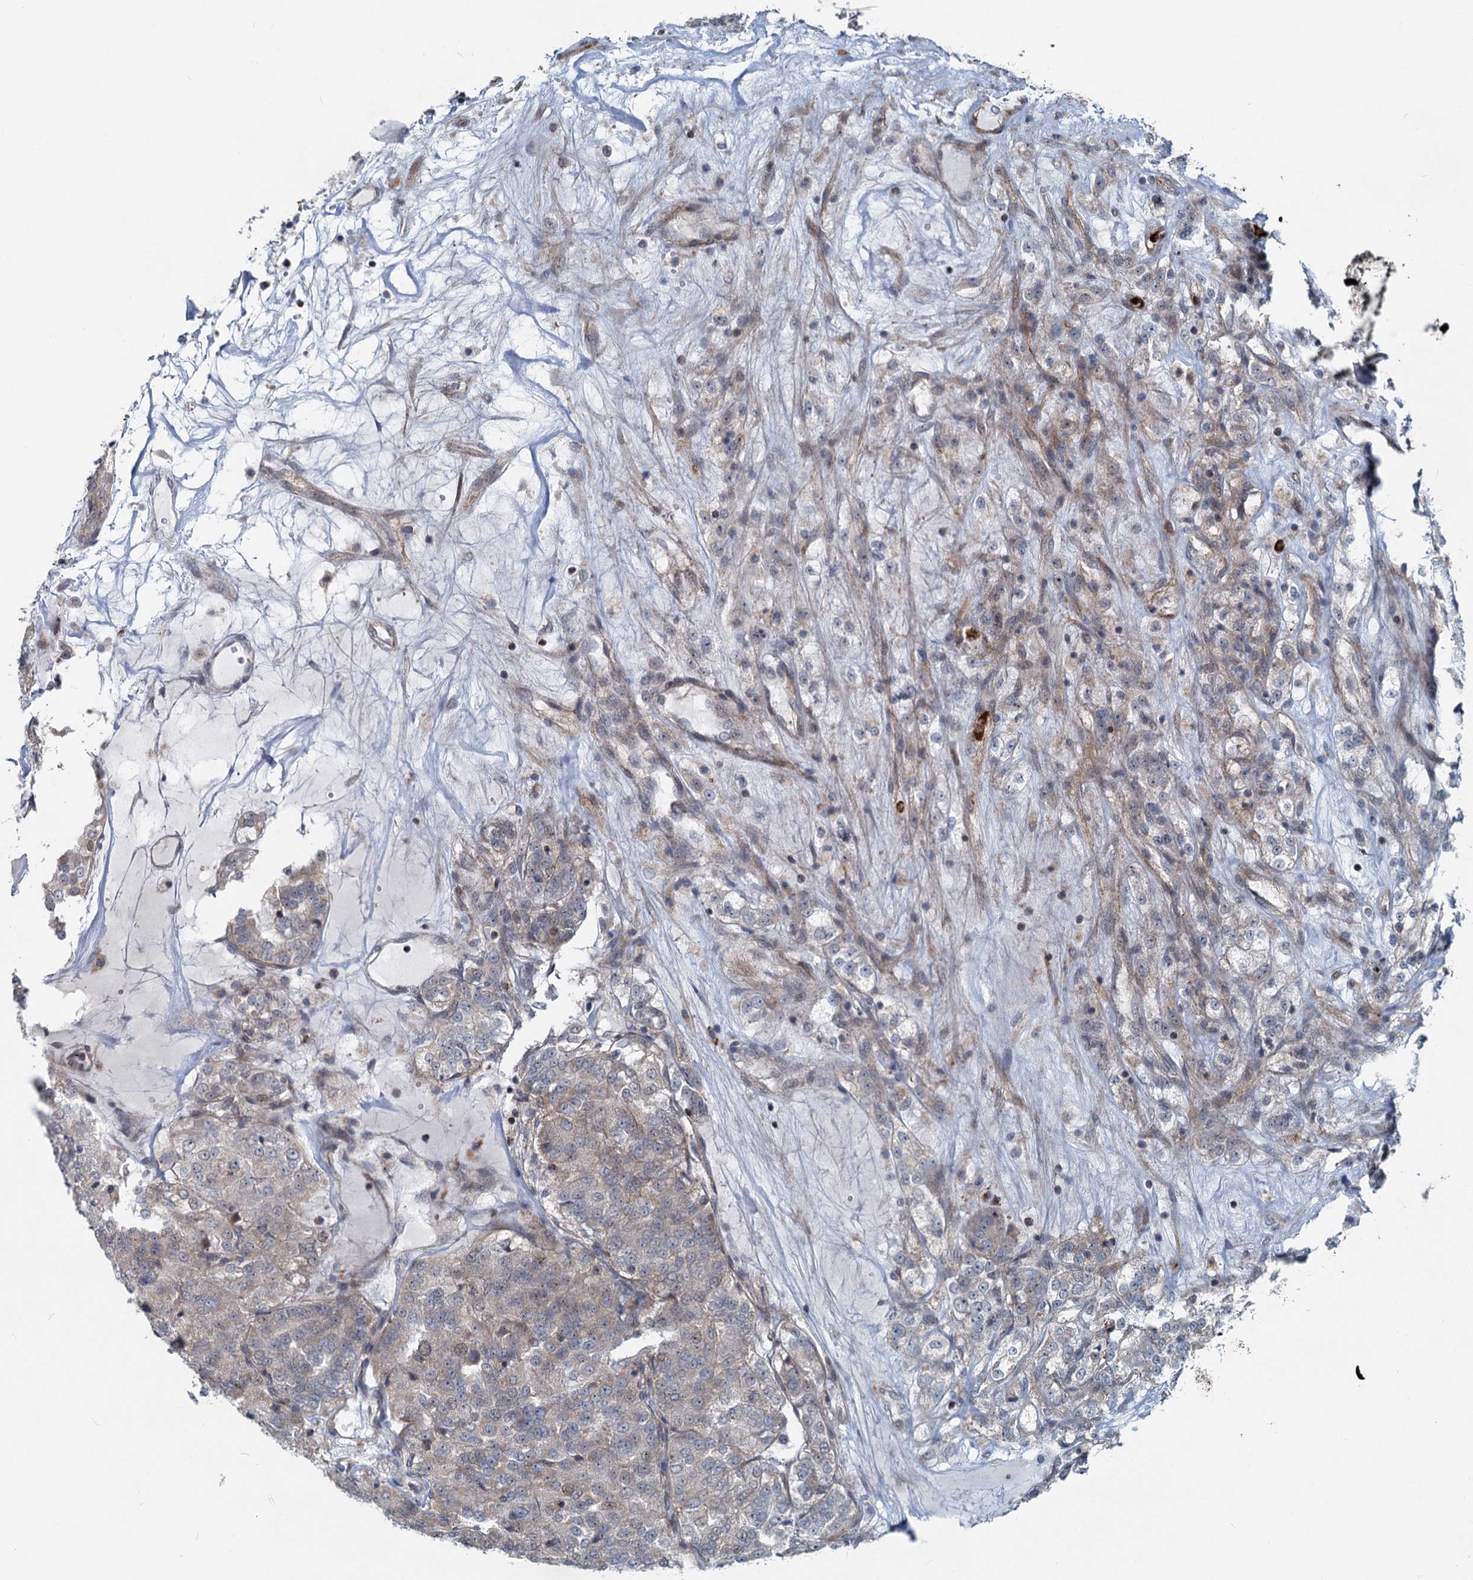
{"staining": {"intensity": "weak", "quantity": "25%-75%", "location": "cytoplasmic/membranous"}, "tissue": "renal cancer", "cell_type": "Tumor cells", "image_type": "cancer", "snomed": [{"axis": "morphology", "description": "Adenocarcinoma, NOS"}, {"axis": "topography", "description": "Kidney"}], "caption": "Immunohistochemistry (IHC) staining of renal adenocarcinoma, which exhibits low levels of weak cytoplasmic/membranous staining in approximately 25%-75% of tumor cells indicating weak cytoplasmic/membranous protein staining. The staining was performed using DAB (brown) for protein detection and nuclei were counterstained in hematoxylin (blue).", "gene": "ADCY2", "patient": {"sex": "female", "age": 63}}